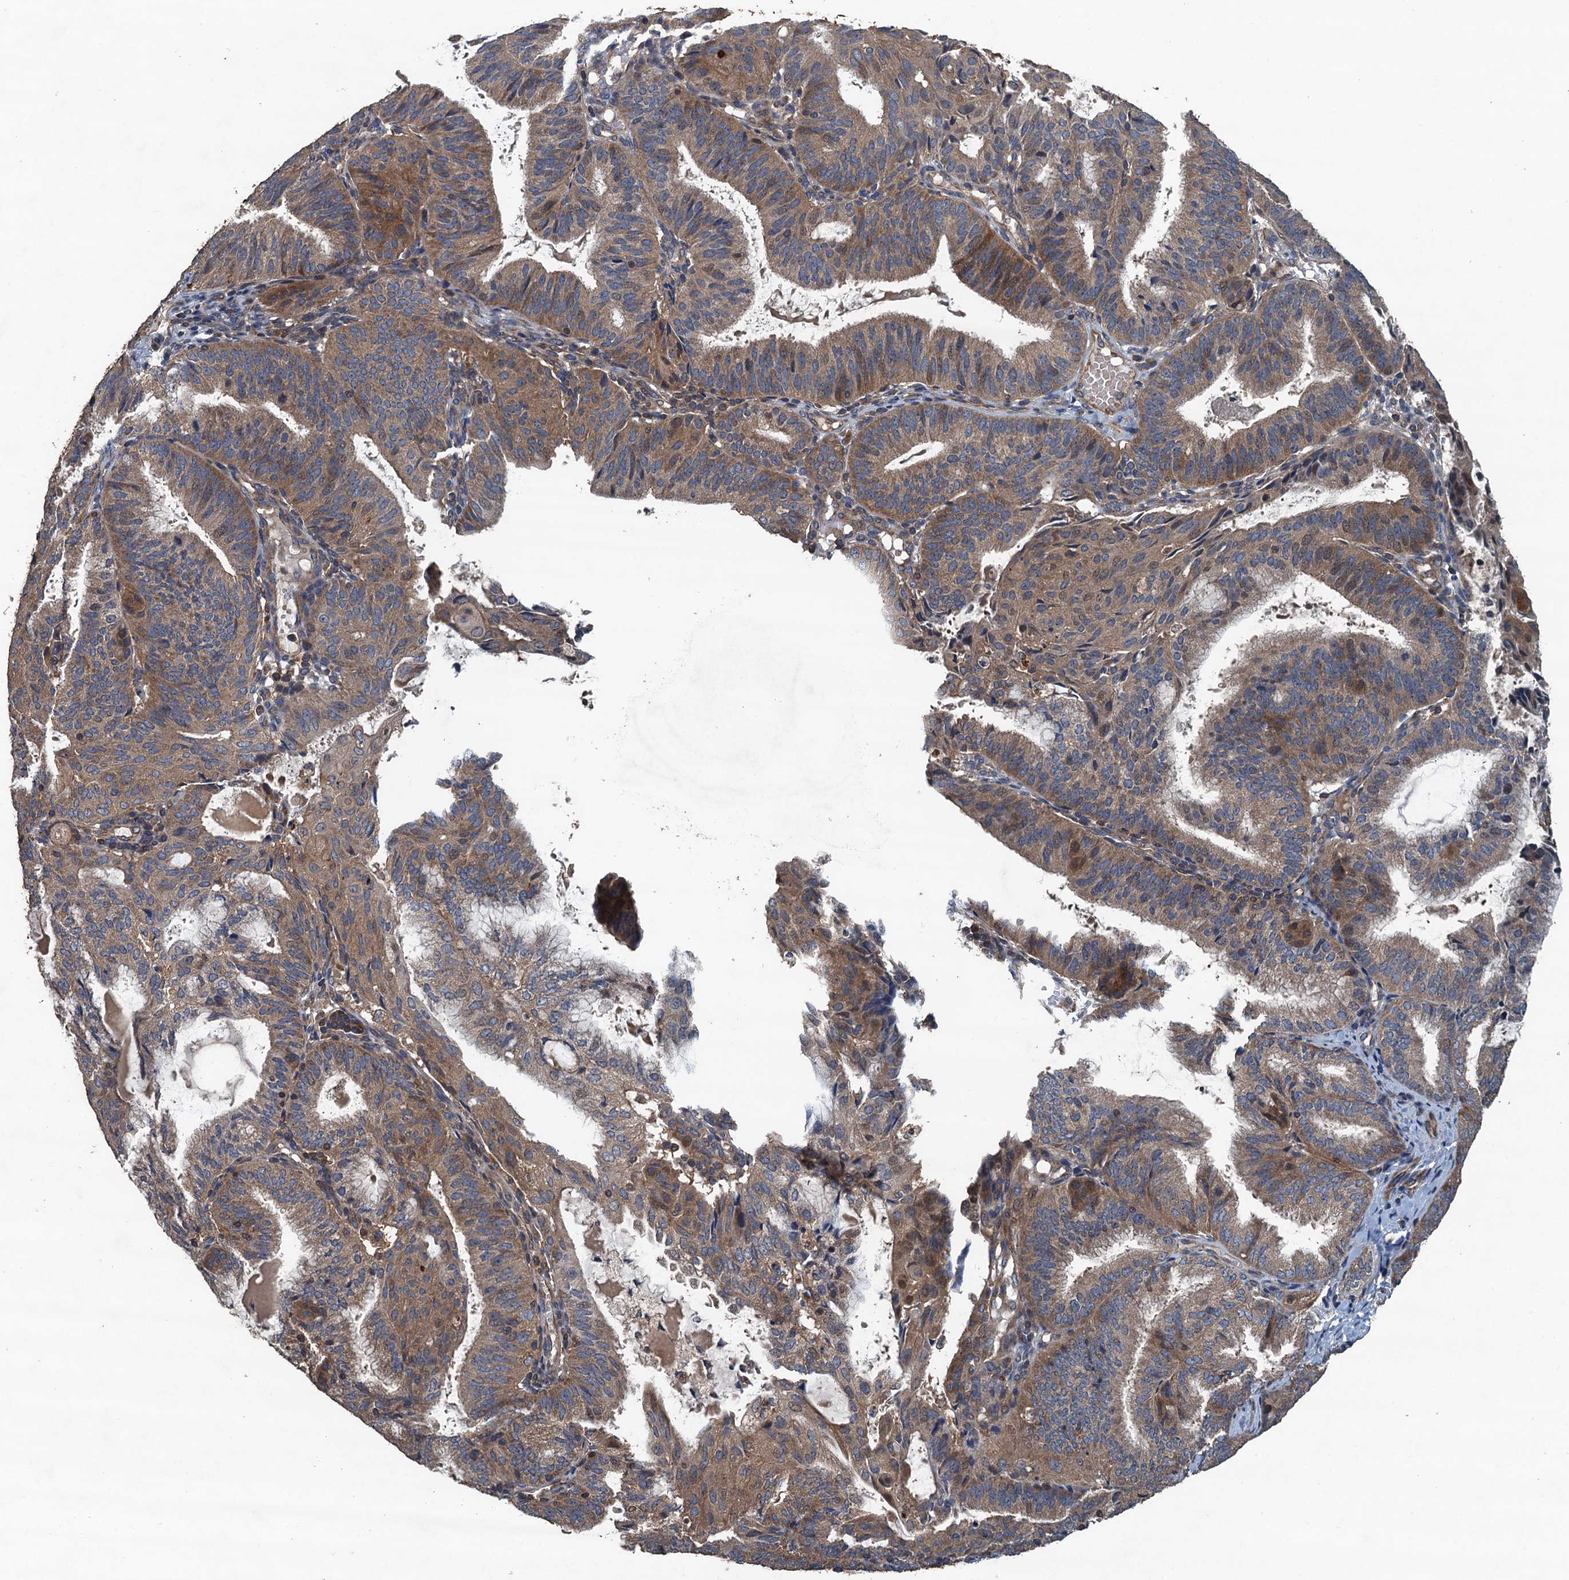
{"staining": {"intensity": "weak", "quantity": "25%-75%", "location": "cytoplasmic/membranous"}, "tissue": "endometrial cancer", "cell_type": "Tumor cells", "image_type": "cancer", "snomed": [{"axis": "morphology", "description": "Adenocarcinoma, NOS"}, {"axis": "topography", "description": "Endometrium"}], "caption": "Brown immunohistochemical staining in human endometrial cancer (adenocarcinoma) reveals weak cytoplasmic/membranous staining in approximately 25%-75% of tumor cells.", "gene": "BORCS5", "patient": {"sex": "female", "age": 49}}